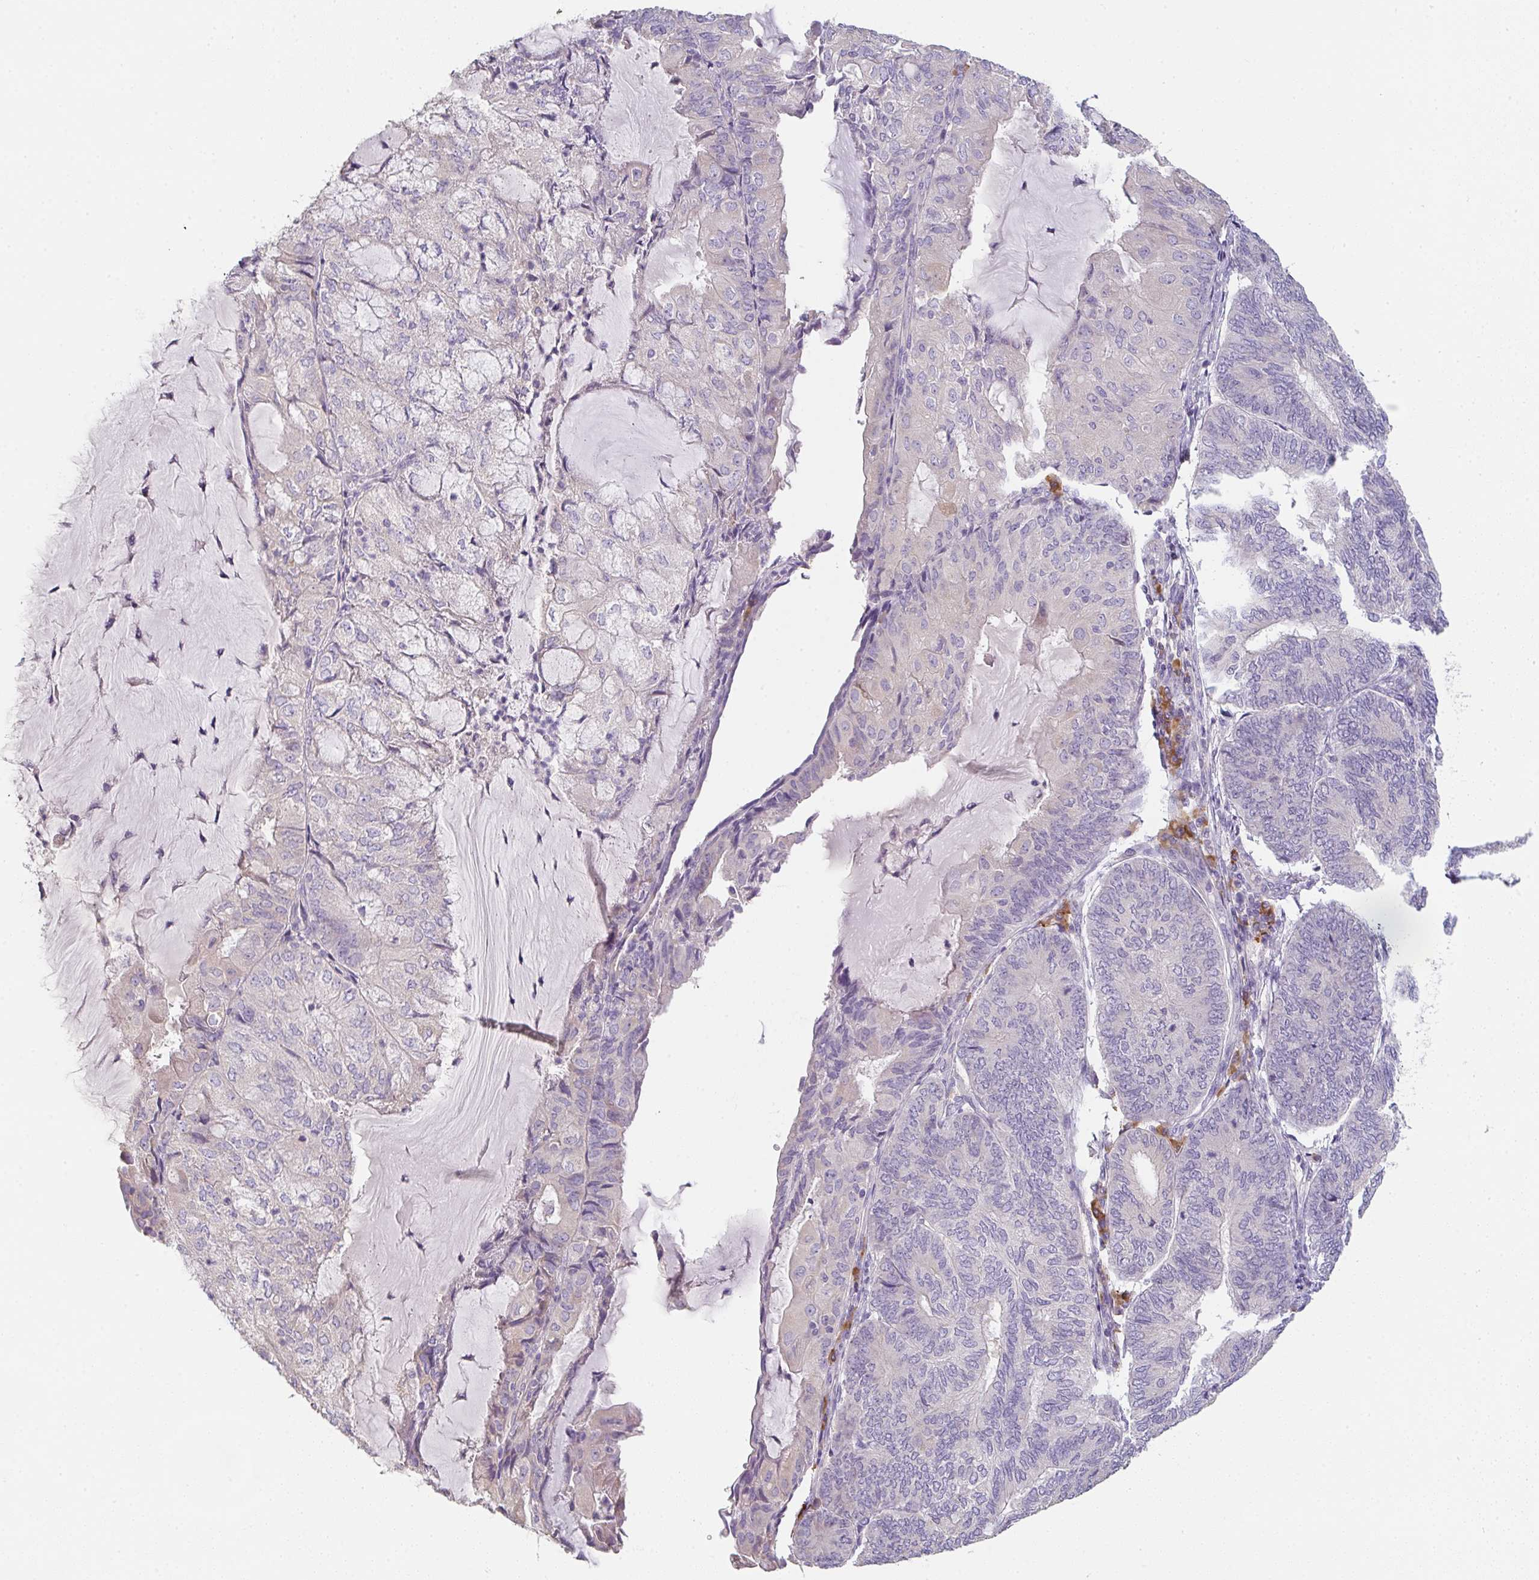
{"staining": {"intensity": "negative", "quantity": "none", "location": "none"}, "tissue": "endometrial cancer", "cell_type": "Tumor cells", "image_type": "cancer", "snomed": [{"axis": "morphology", "description": "Adenocarcinoma, NOS"}, {"axis": "topography", "description": "Endometrium"}], "caption": "This is an IHC histopathology image of endometrial cancer (adenocarcinoma). There is no expression in tumor cells.", "gene": "ZNF215", "patient": {"sex": "female", "age": 81}}